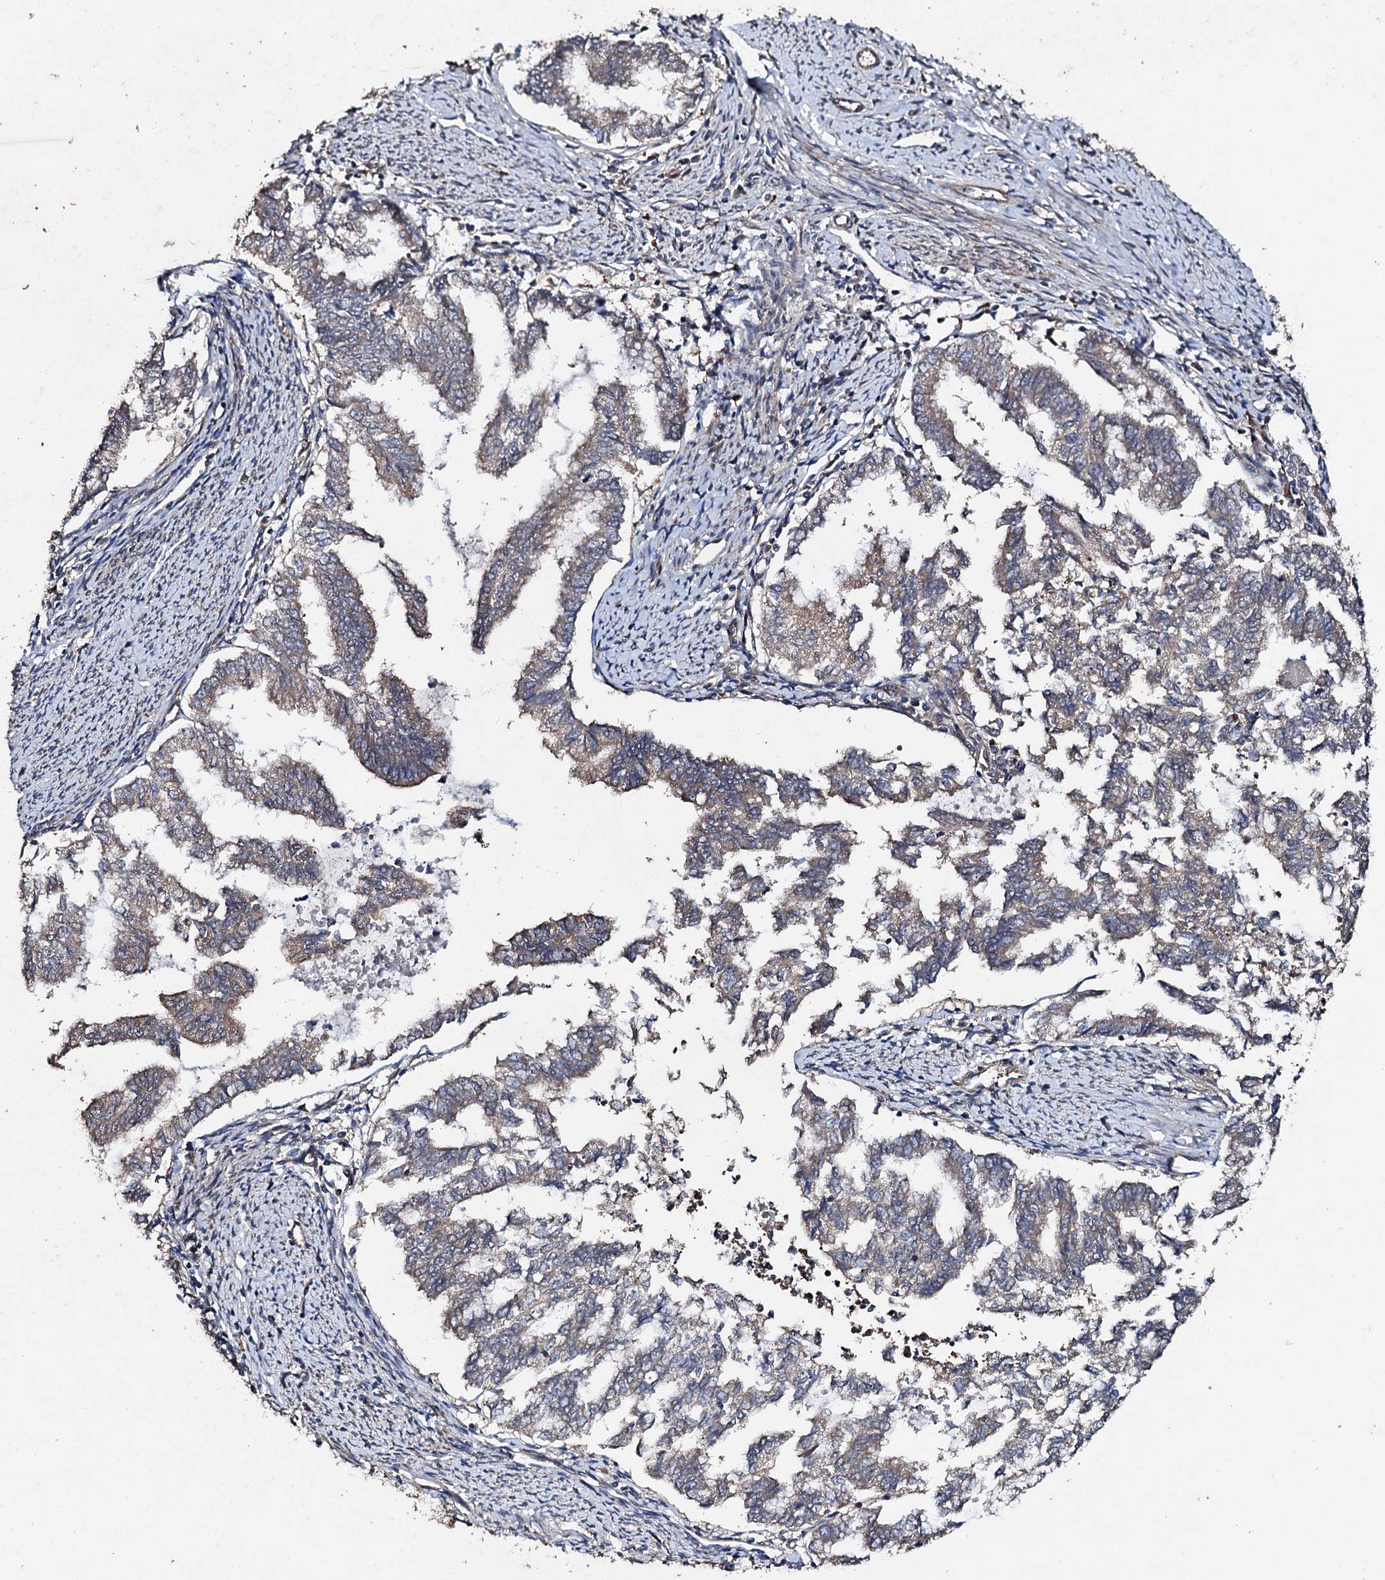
{"staining": {"intensity": "weak", "quantity": "25%-75%", "location": "cytoplasmic/membranous"}, "tissue": "endometrial cancer", "cell_type": "Tumor cells", "image_type": "cancer", "snomed": [{"axis": "morphology", "description": "Adenocarcinoma, NOS"}, {"axis": "topography", "description": "Endometrium"}], "caption": "IHC (DAB) staining of adenocarcinoma (endometrial) reveals weak cytoplasmic/membranous protein expression in about 25%-75% of tumor cells.", "gene": "MOCOS", "patient": {"sex": "female", "age": 79}}